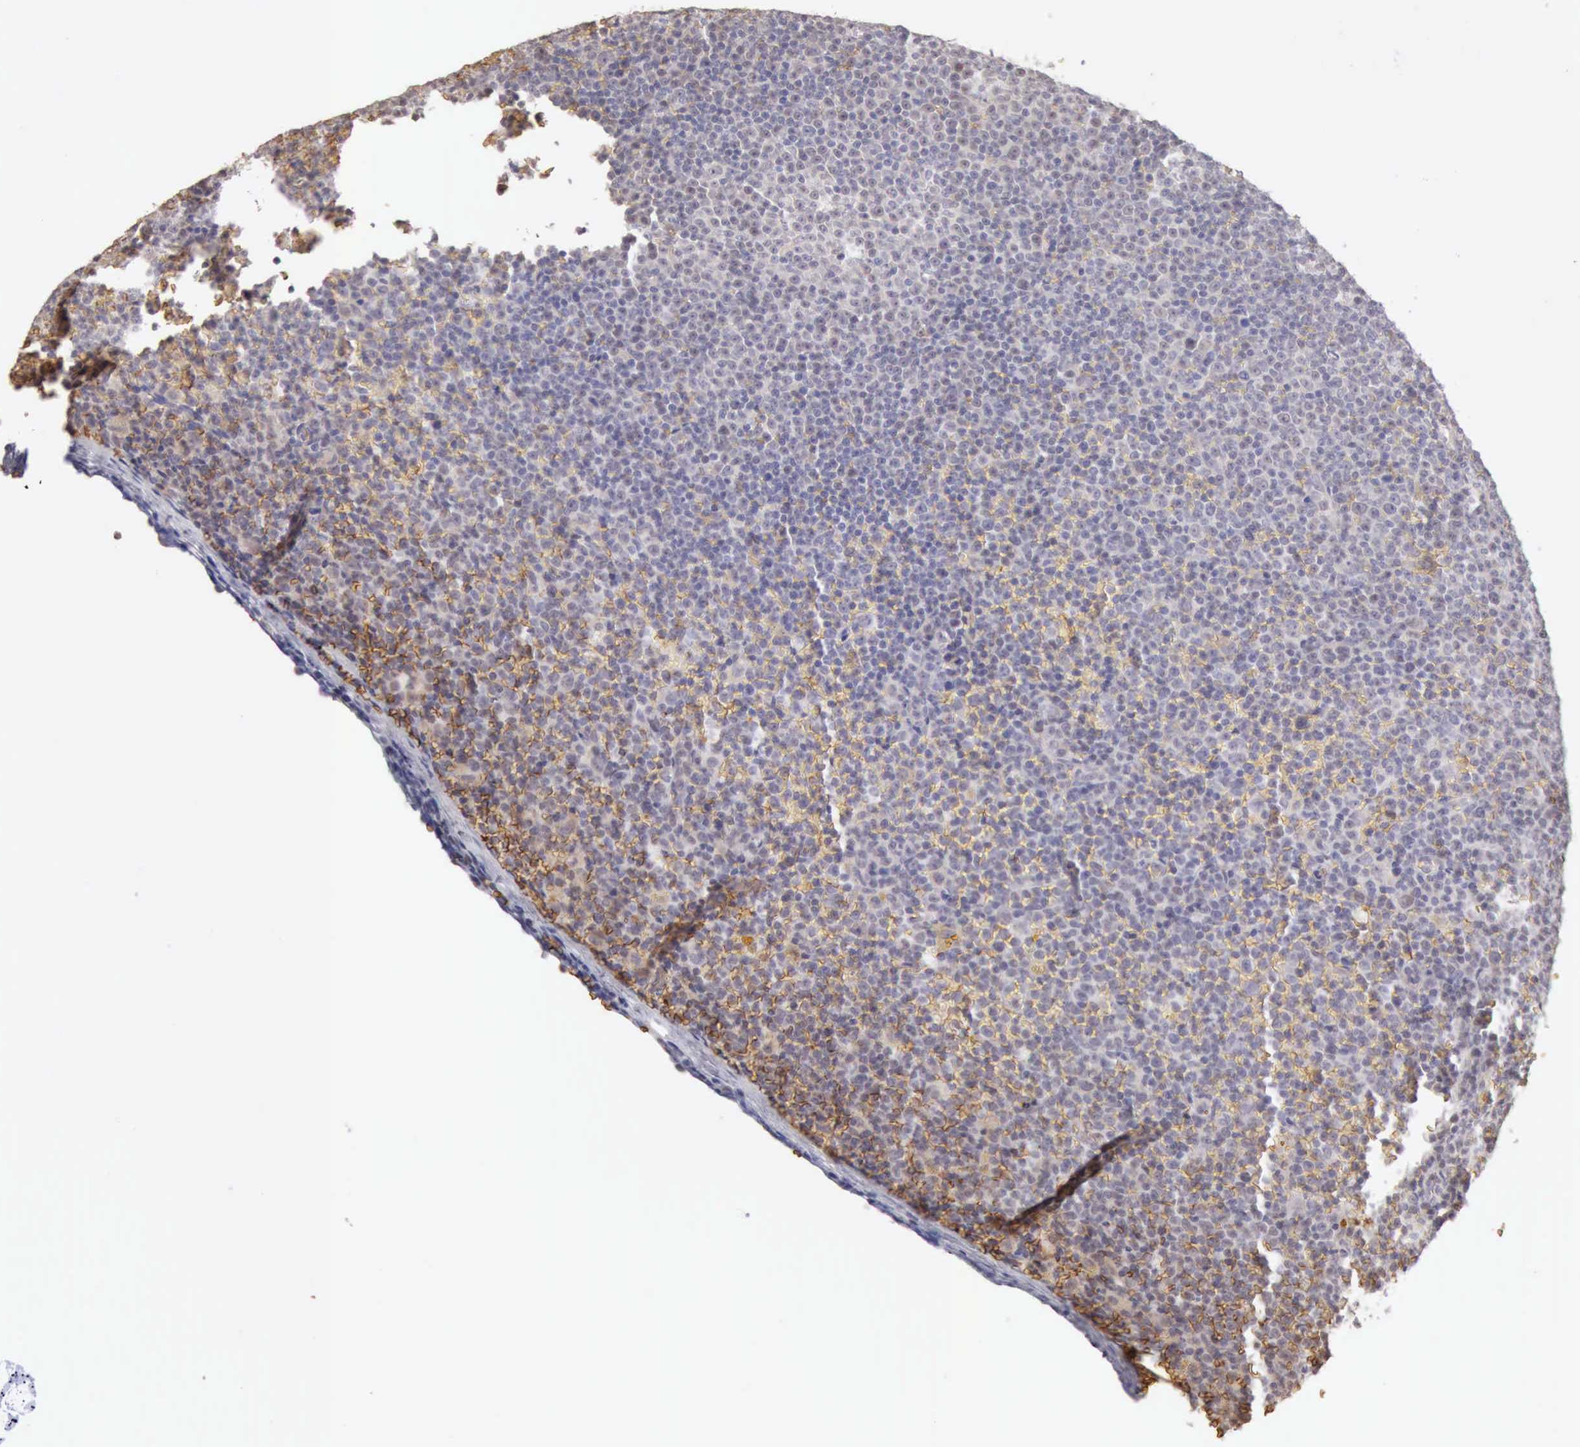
{"staining": {"intensity": "negative", "quantity": "none", "location": "none"}, "tissue": "lymphoma", "cell_type": "Tumor cells", "image_type": "cancer", "snomed": [{"axis": "morphology", "description": "Malignant lymphoma, non-Hodgkin's type, Low grade"}, {"axis": "topography", "description": "Lymph node"}], "caption": "DAB immunohistochemical staining of malignant lymphoma, non-Hodgkin's type (low-grade) reveals no significant staining in tumor cells.", "gene": "CFI", "patient": {"sex": "male", "age": 50}}